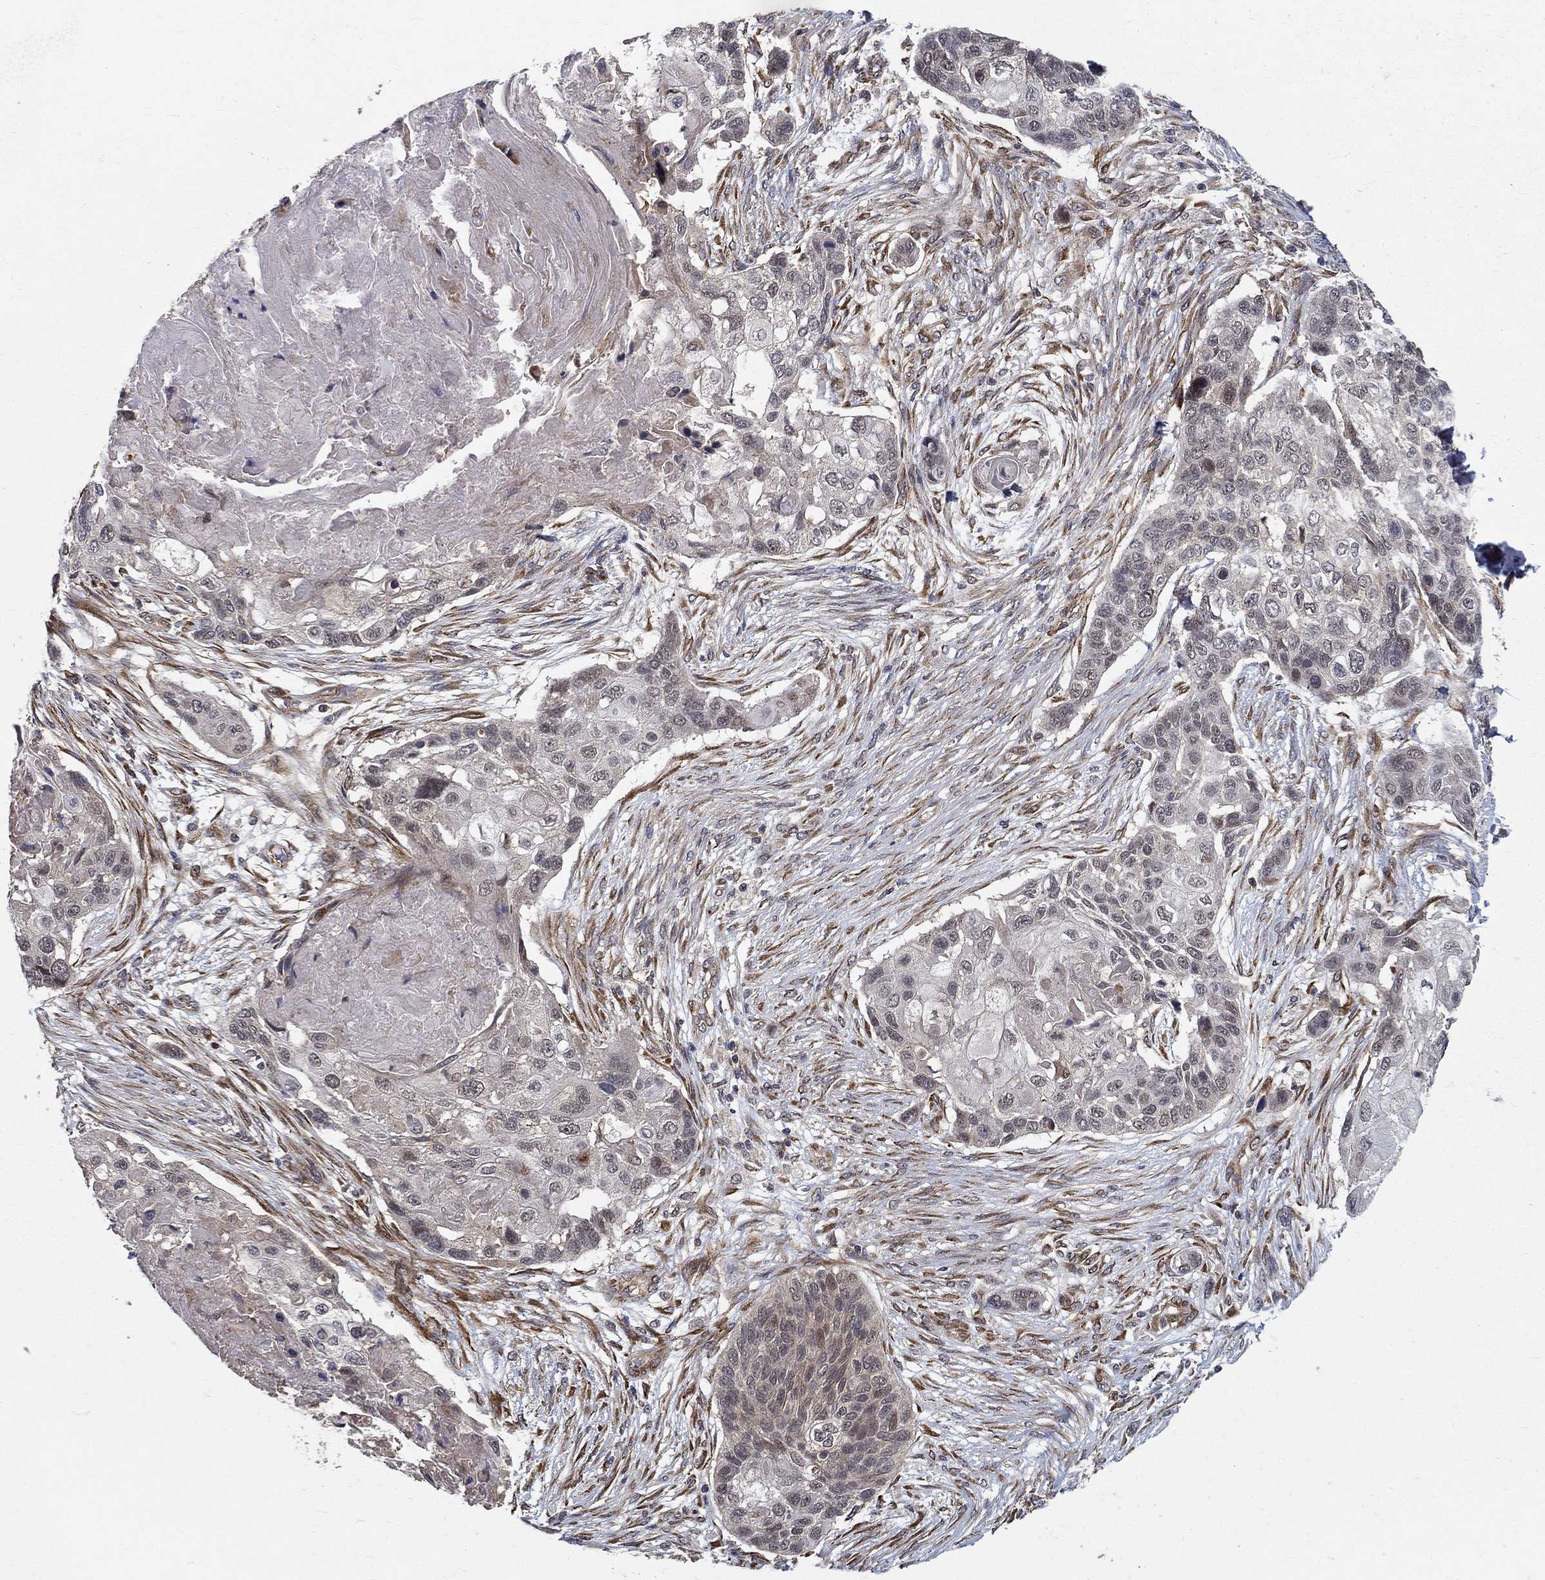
{"staining": {"intensity": "weak", "quantity": "<25%", "location": "nuclear"}, "tissue": "lung cancer", "cell_type": "Tumor cells", "image_type": "cancer", "snomed": [{"axis": "morphology", "description": "Squamous cell carcinoma, NOS"}, {"axis": "topography", "description": "Lung"}], "caption": "There is no significant expression in tumor cells of squamous cell carcinoma (lung).", "gene": "ZNF594", "patient": {"sex": "male", "age": 69}}